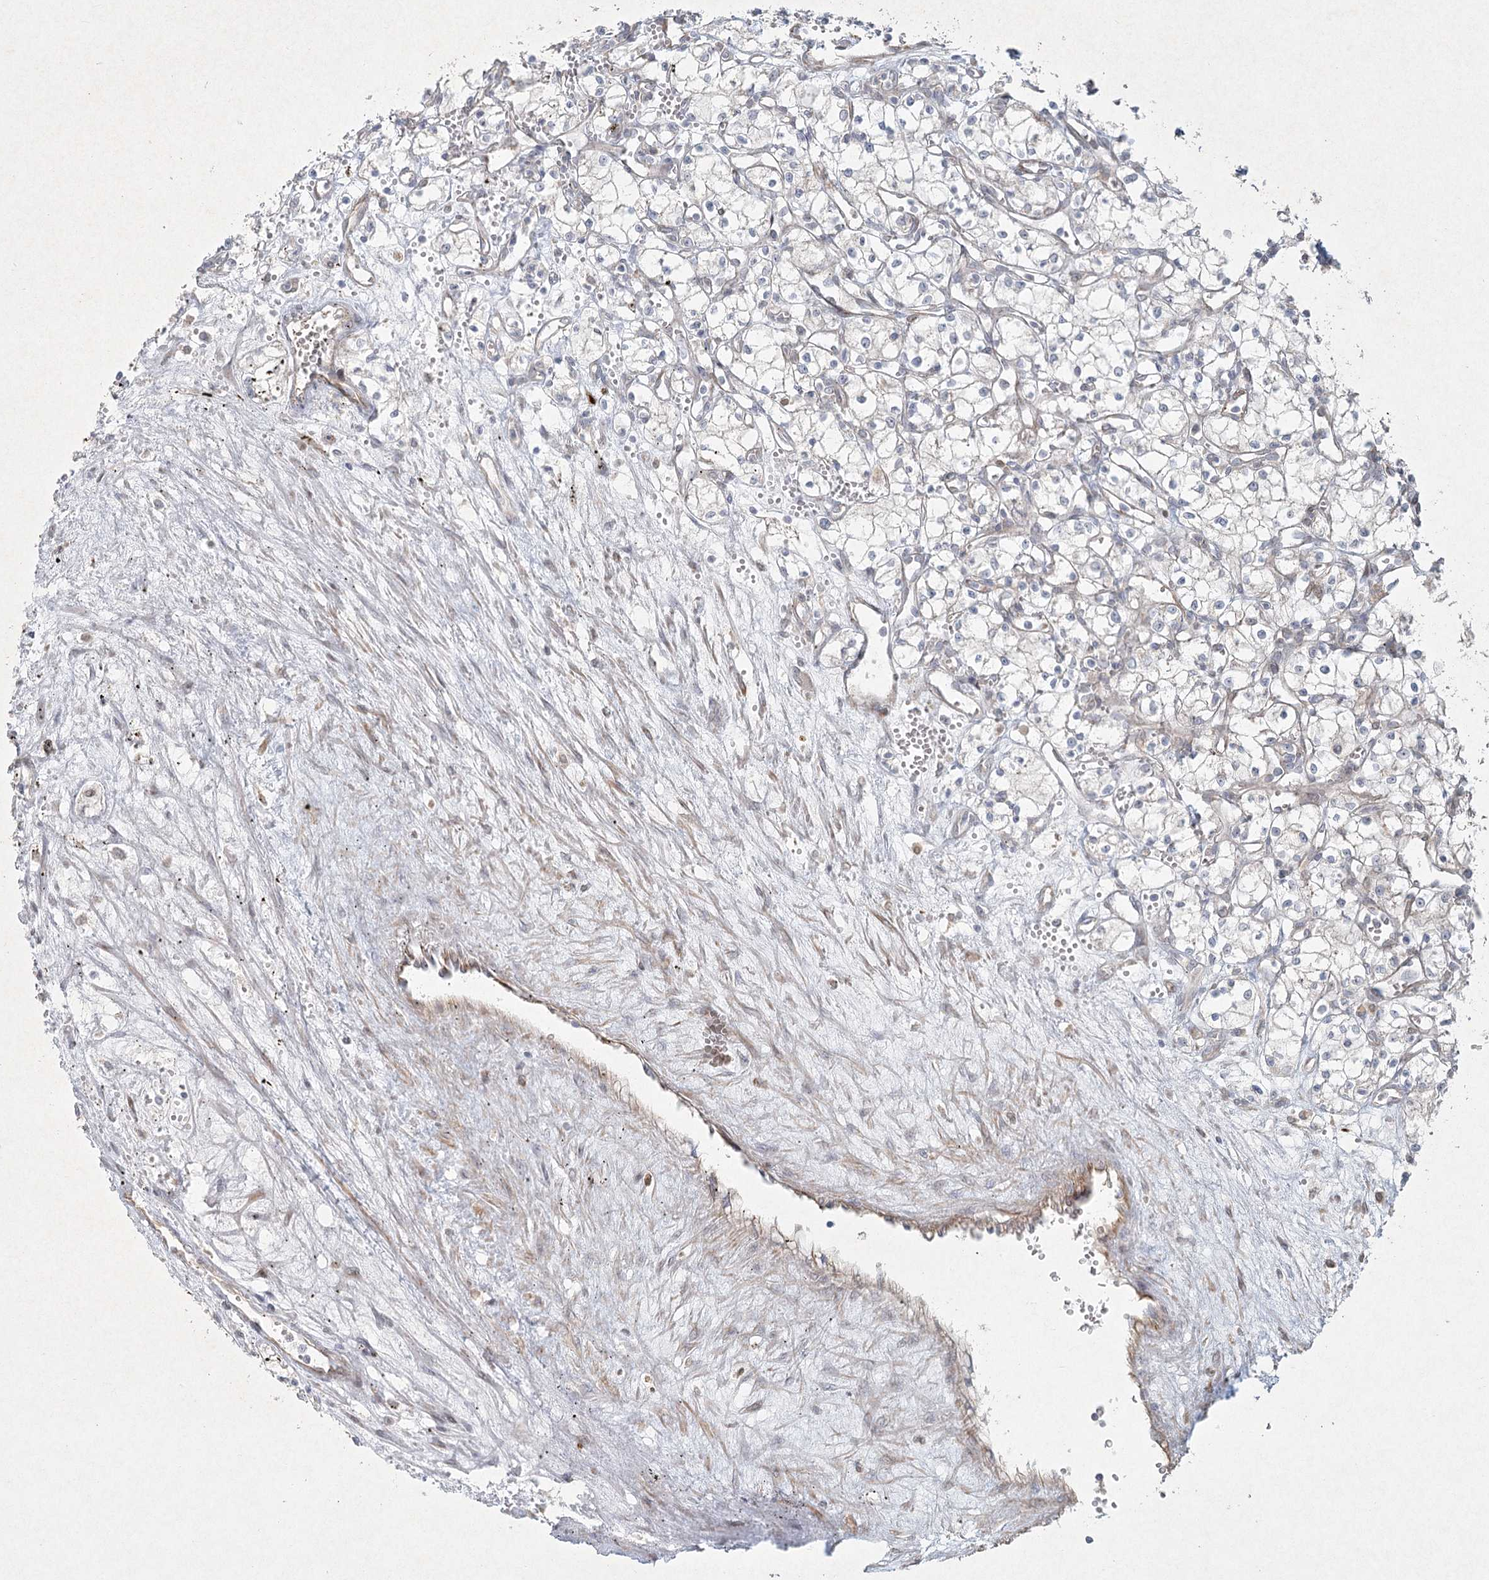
{"staining": {"intensity": "negative", "quantity": "none", "location": "none"}, "tissue": "renal cancer", "cell_type": "Tumor cells", "image_type": "cancer", "snomed": [{"axis": "morphology", "description": "Adenocarcinoma, NOS"}, {"axis": "topography", "description": "Kidney"}], "caption": "The image shows no staining of tumor cells in adenocarcinoma (renal).", "gene": "LRP2BP", "patient": {"sex": "male", "age": 59}}